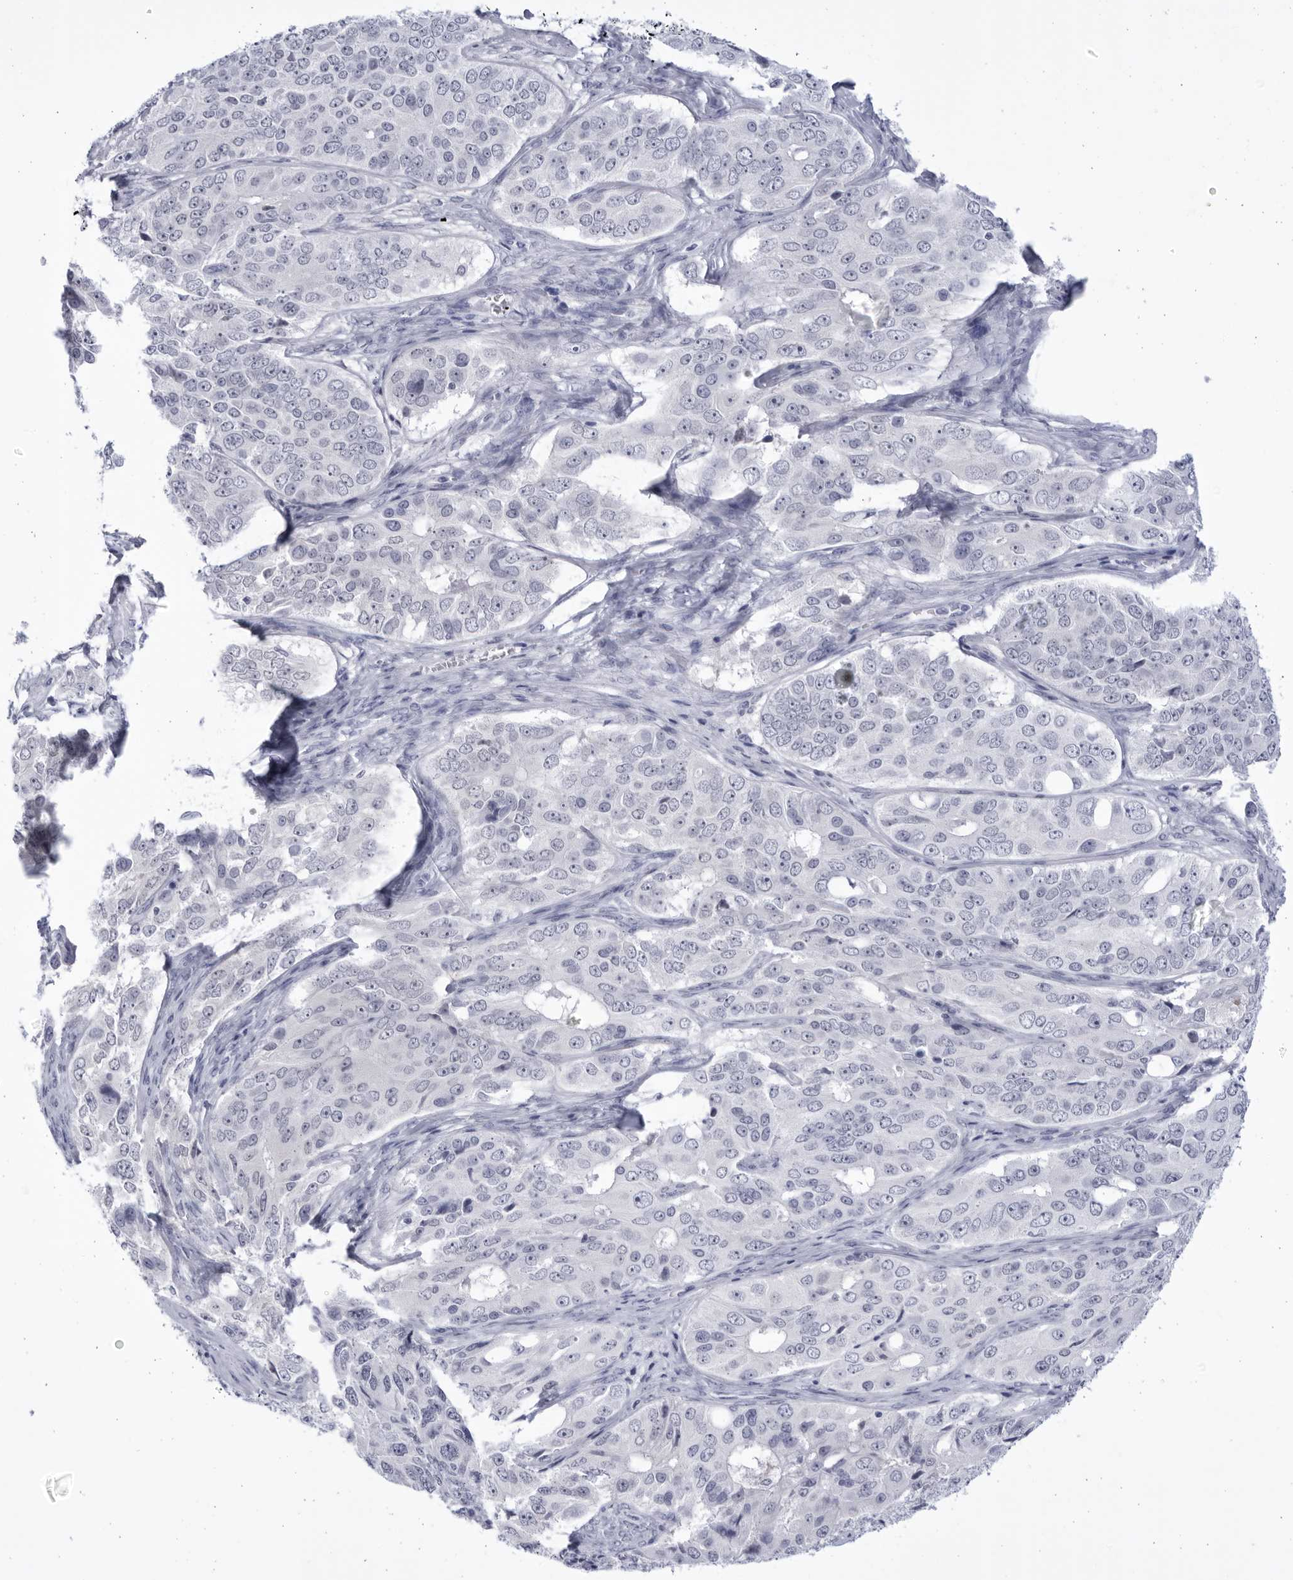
{"staining": {"intensity": "negative", "quantity": "none", "location": "none"}, "tissue": "ovarian cancer", "cell_type": "Tumor cells", "image_type": "cancer", "snomed": [{"axis": "morphology", "description": "Carcinoma, endometroid"}, {"axis": "topography", "description": "Ovary"}], "caption": "Tumor cells are negative for brown protein staining in ovarian endometroid carcinoma.", "gene": "CCDC181", "patient": {"sex": "female", "age": 51}}